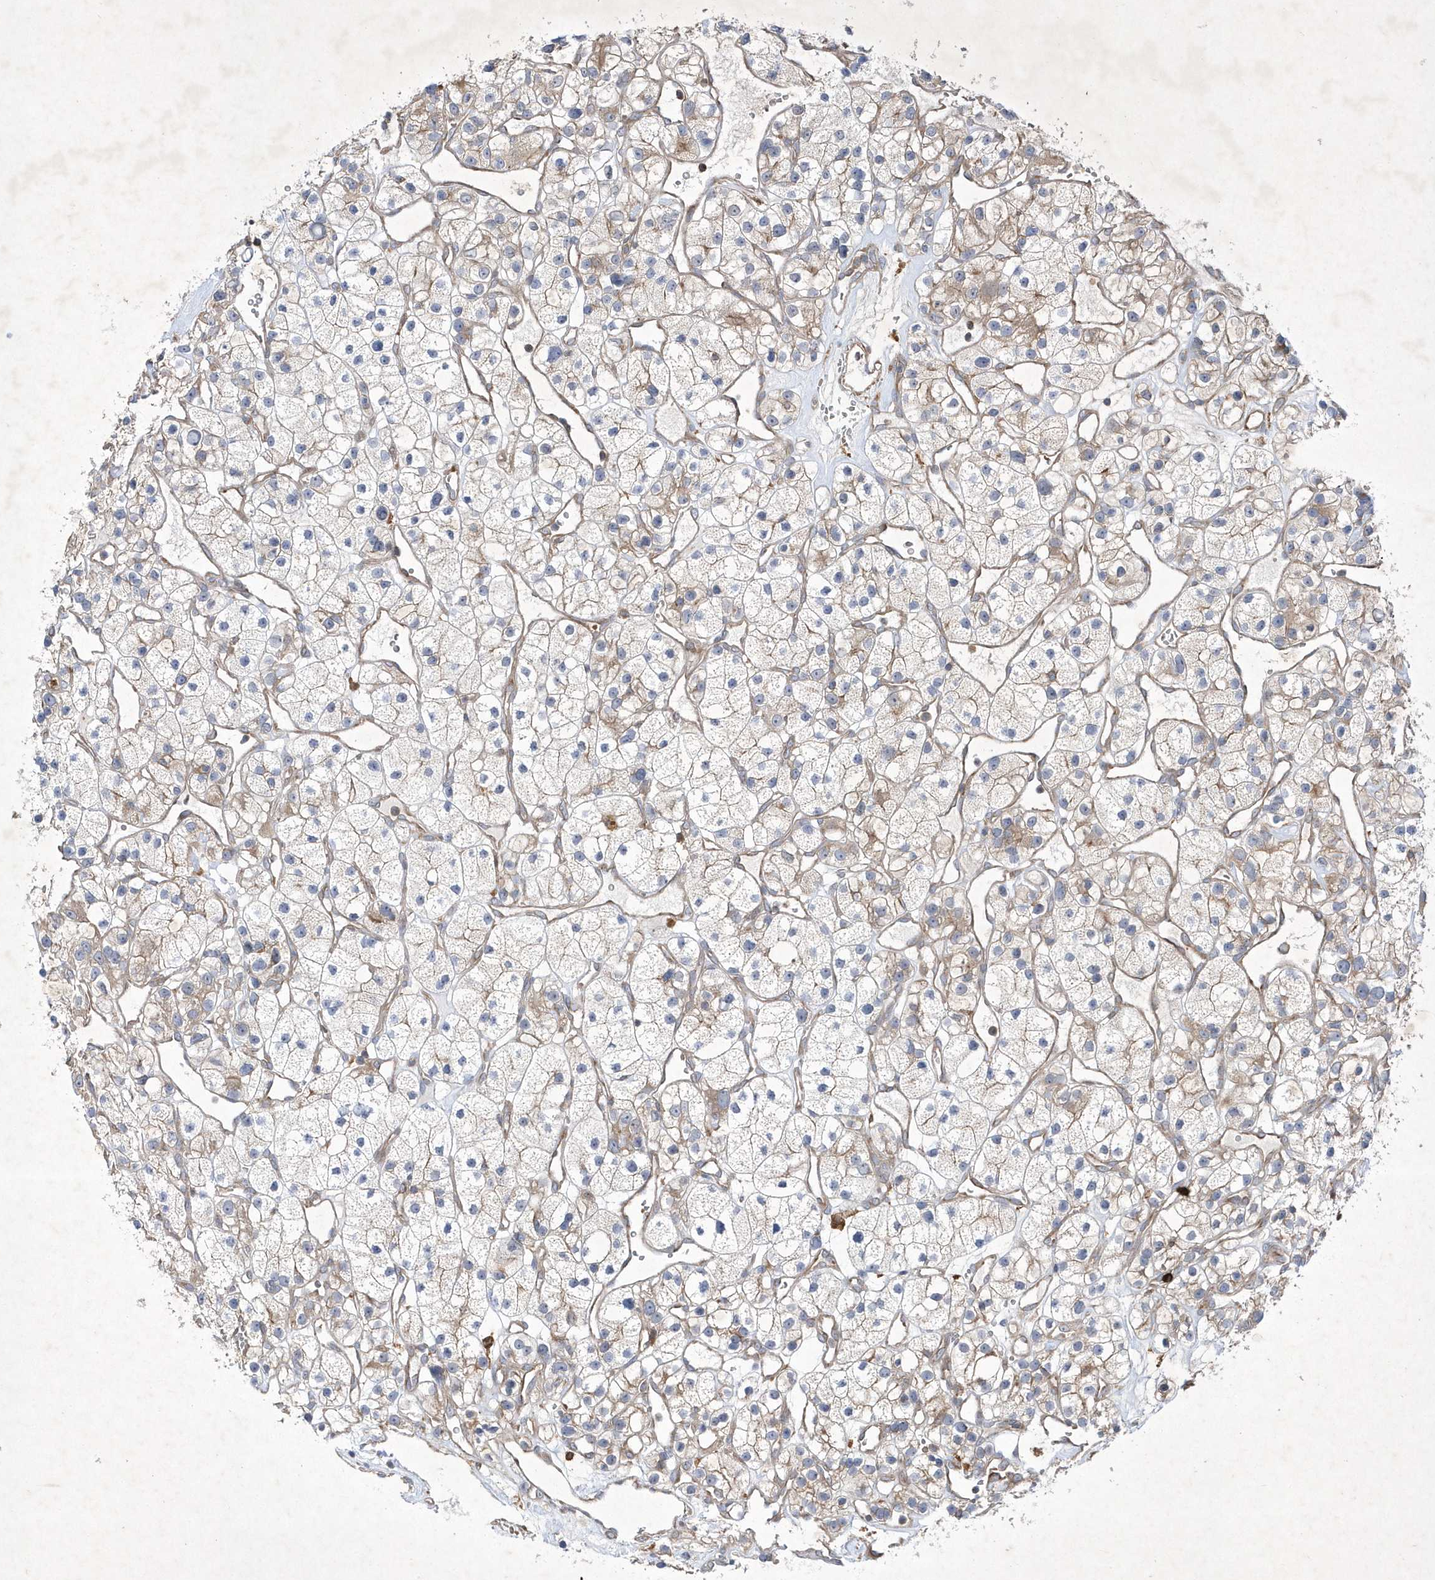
{"staining": {"intensity": "weak", "quantity": "25%-75%", "location": "cytoplasmic/membranous"}, "tissue": "renal cancer", "cell_type": "Tumor cells", "image_type": "cancer", "snomed": [{"axis": "morphology", "description": "Adenocarcinoma, NOS"}, {"axis": "topography", "description": "Kidney"}], "caption": "Protein analysis of renal adenocarcinoma tissue demonstrates weak cytoplasmic/membranous staining in about 25%-75% of tumor cells.", "gene": "OPA1", "patient": {"sex": "female", "age": 57}}